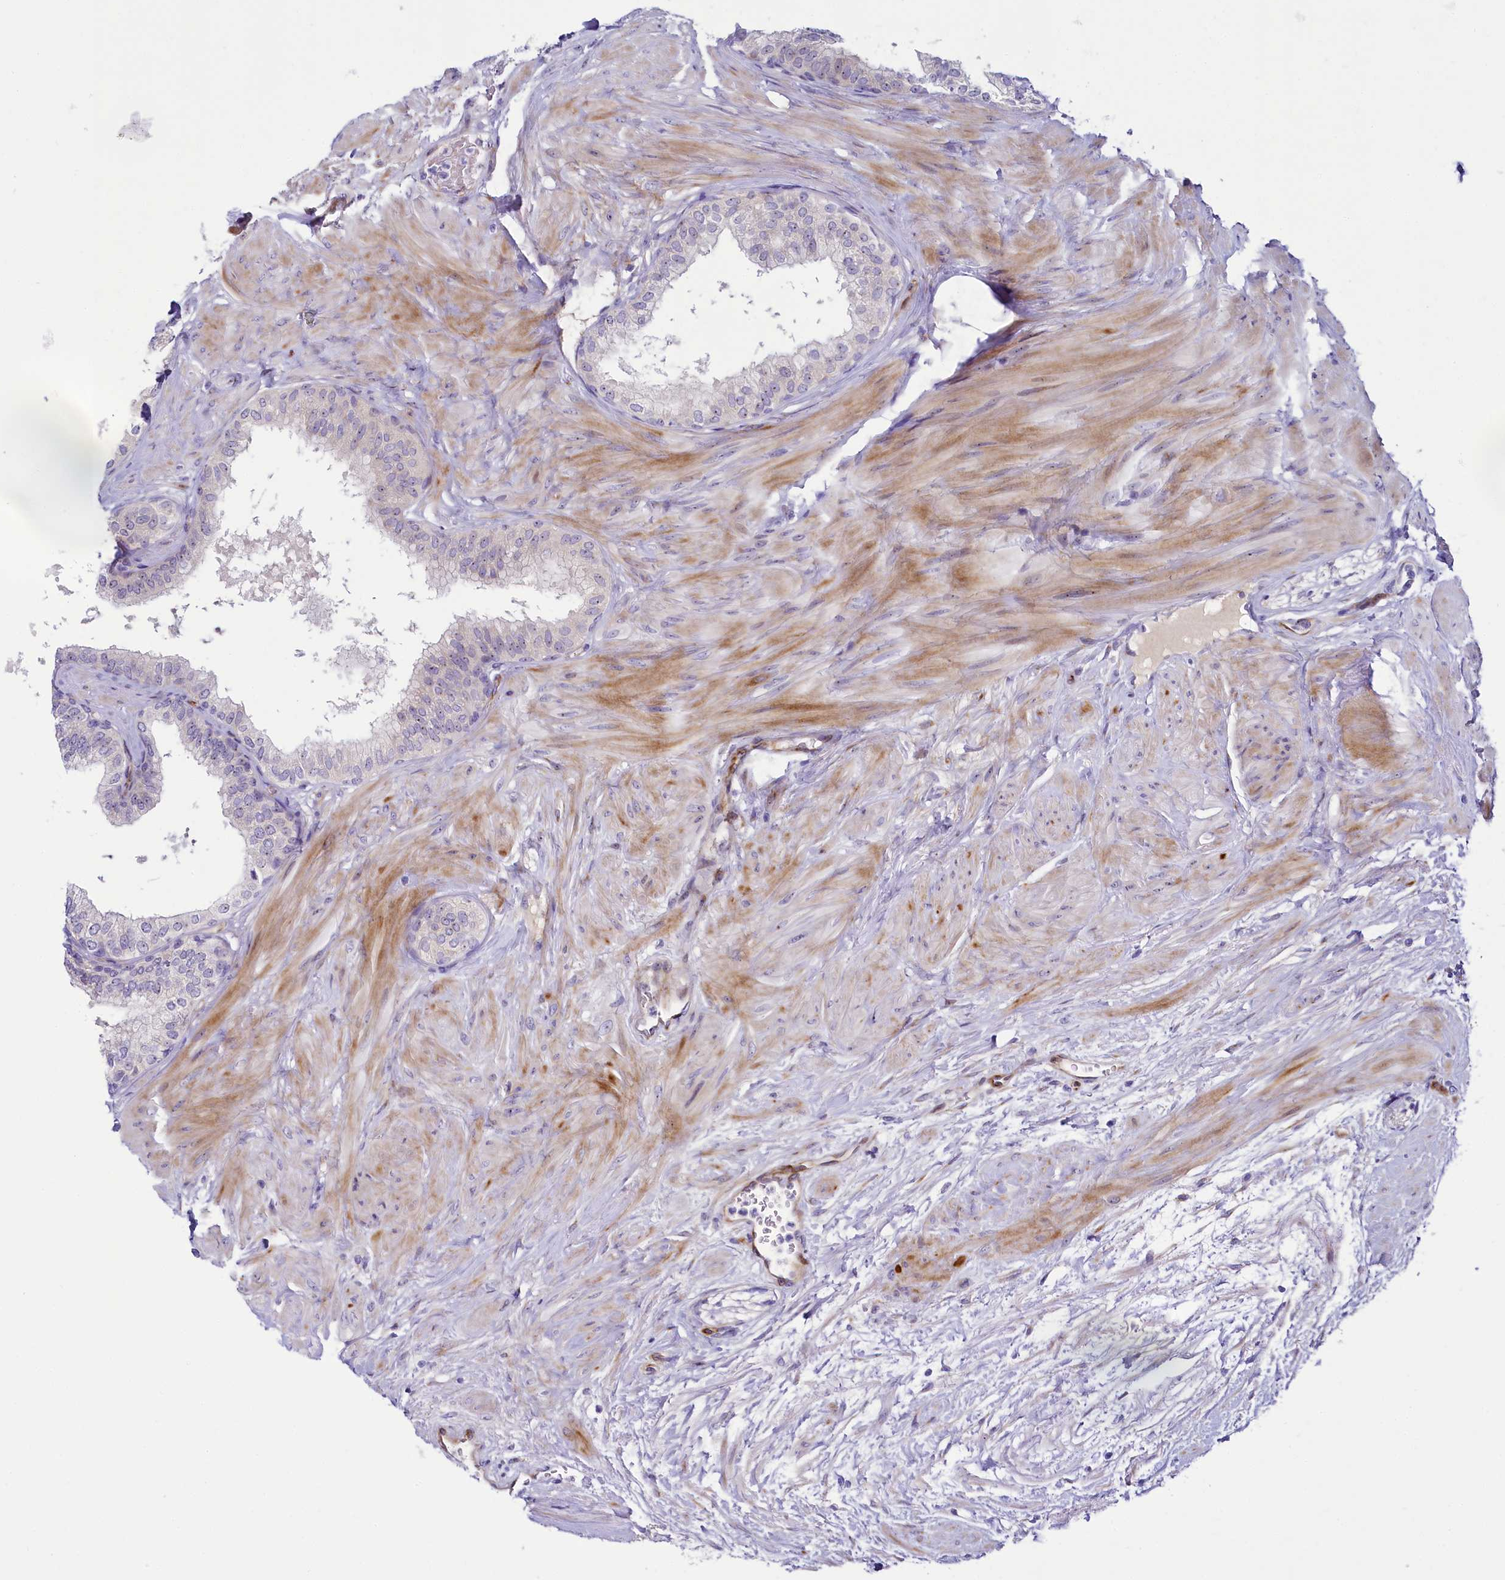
{"staining": {"intensity": "negative", "quantity": "none", "location": "none"}, "tissue": "prostate", "cell_type": "Glandular cells", "image_type": "normal", "snomed": [{"axis": "morphology", "description": "Normal tissue, NOS"}, {"axis": "topography", "description": "Prostate"}], "caption": "DAB (3,3'-diaminobenzidine) immunohistochemical staining of normal human prostate reveals no significant positivity in glandular cells. (DAB (3,3'-diaminobenzidine) immunohistochemistry visualized using brightfield microscopy, high magnification).", "gene": "SH3TC2", "patient": {"sex": "male", "age": 60}}